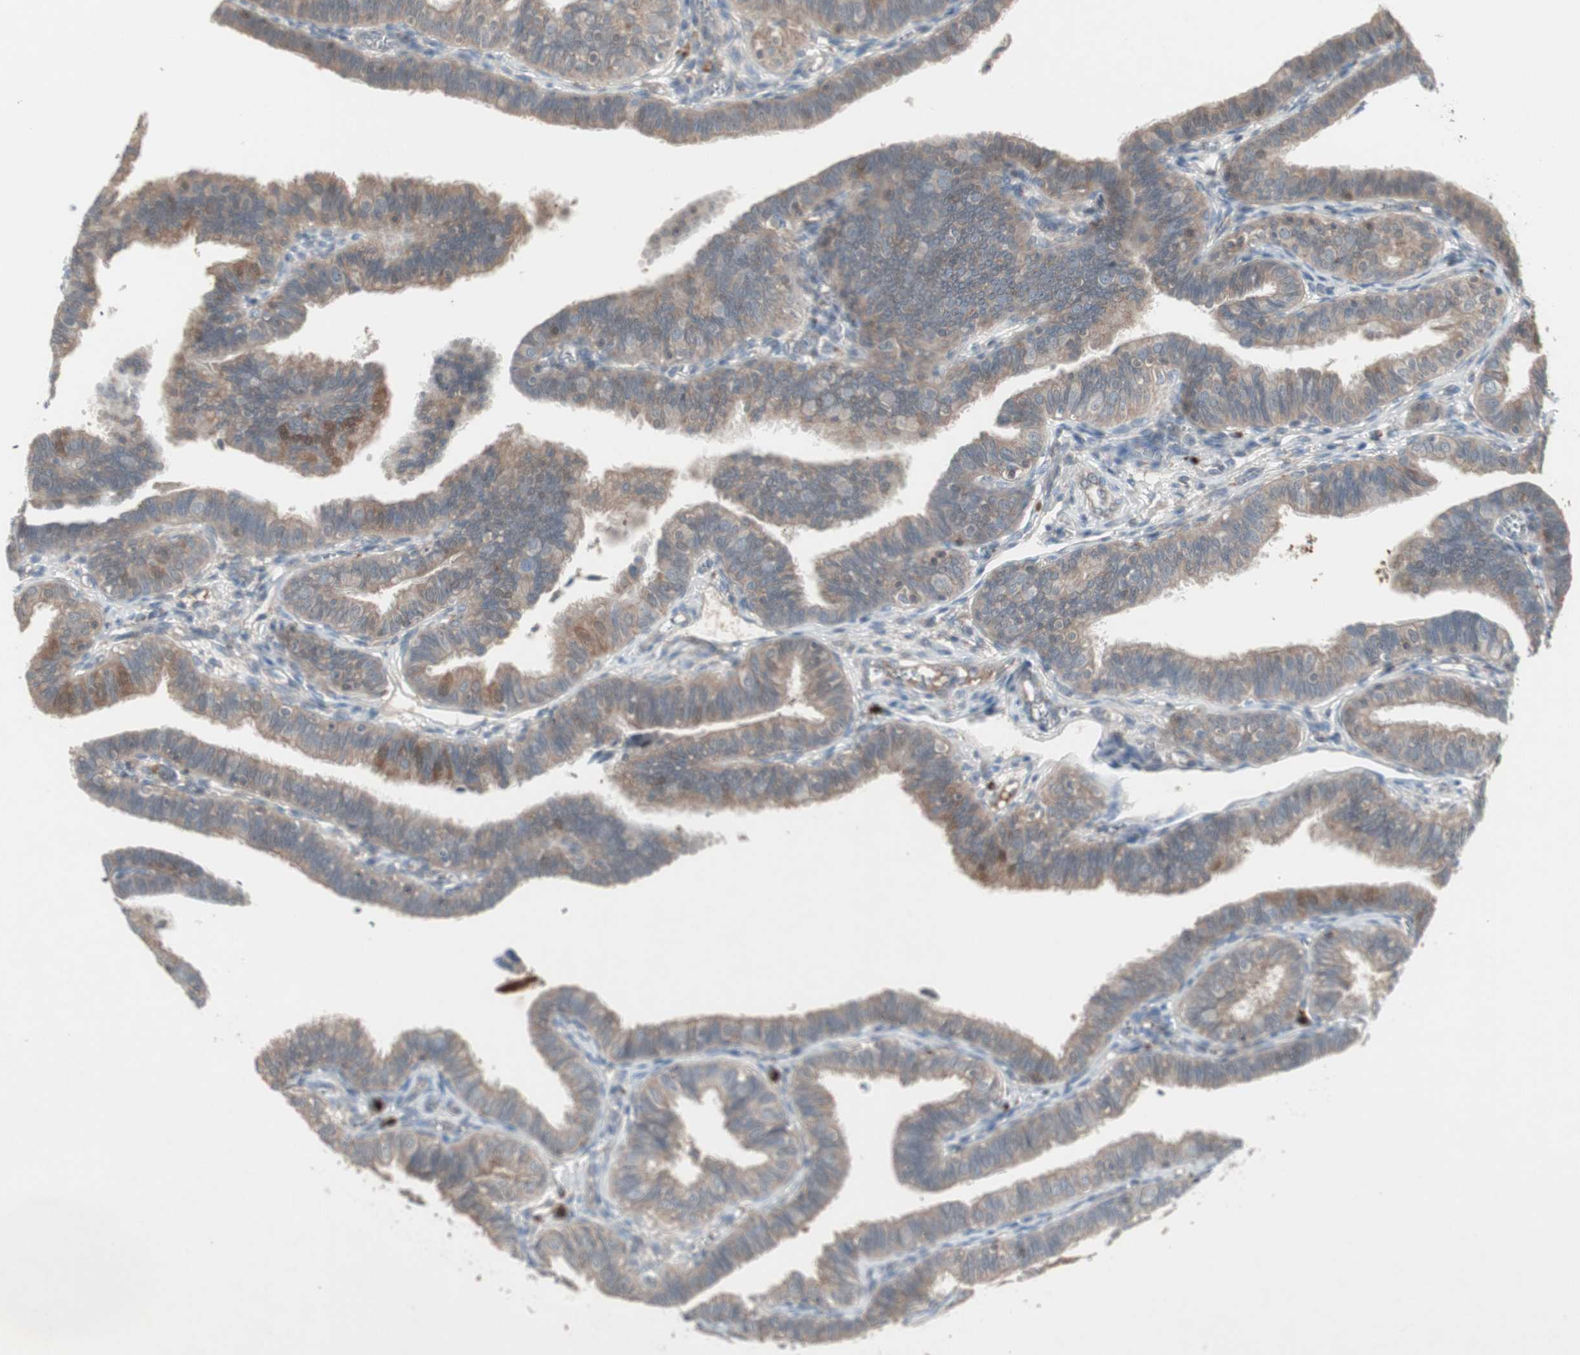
{"staining": {"intensity": "moderate", "quantity": ">75%", "location": "cytoplasmic/membranous"}, "tissue": "fallopian tube", "cell_type": "Glandular cells", "image_type": "normal", "snomed": [{"axis": "morphology", "description": "Normal tissue, NOS"}, {"axis": "topography", "description": "Fallopian tube"}], "caption": "High-magnification brightfield microscopy of benign fallopian tube stained with DAB (brown) and counterstained with hematoxylin (blue). glandular cells exhibit moderate cytoplasmic/membranous staining is identified in approximately>75% of cells. (Brightfield microscopy of DAB IHC at high magnification).", "gene": "JMJD7", "patient": {"sex": "female", "age": 46}}